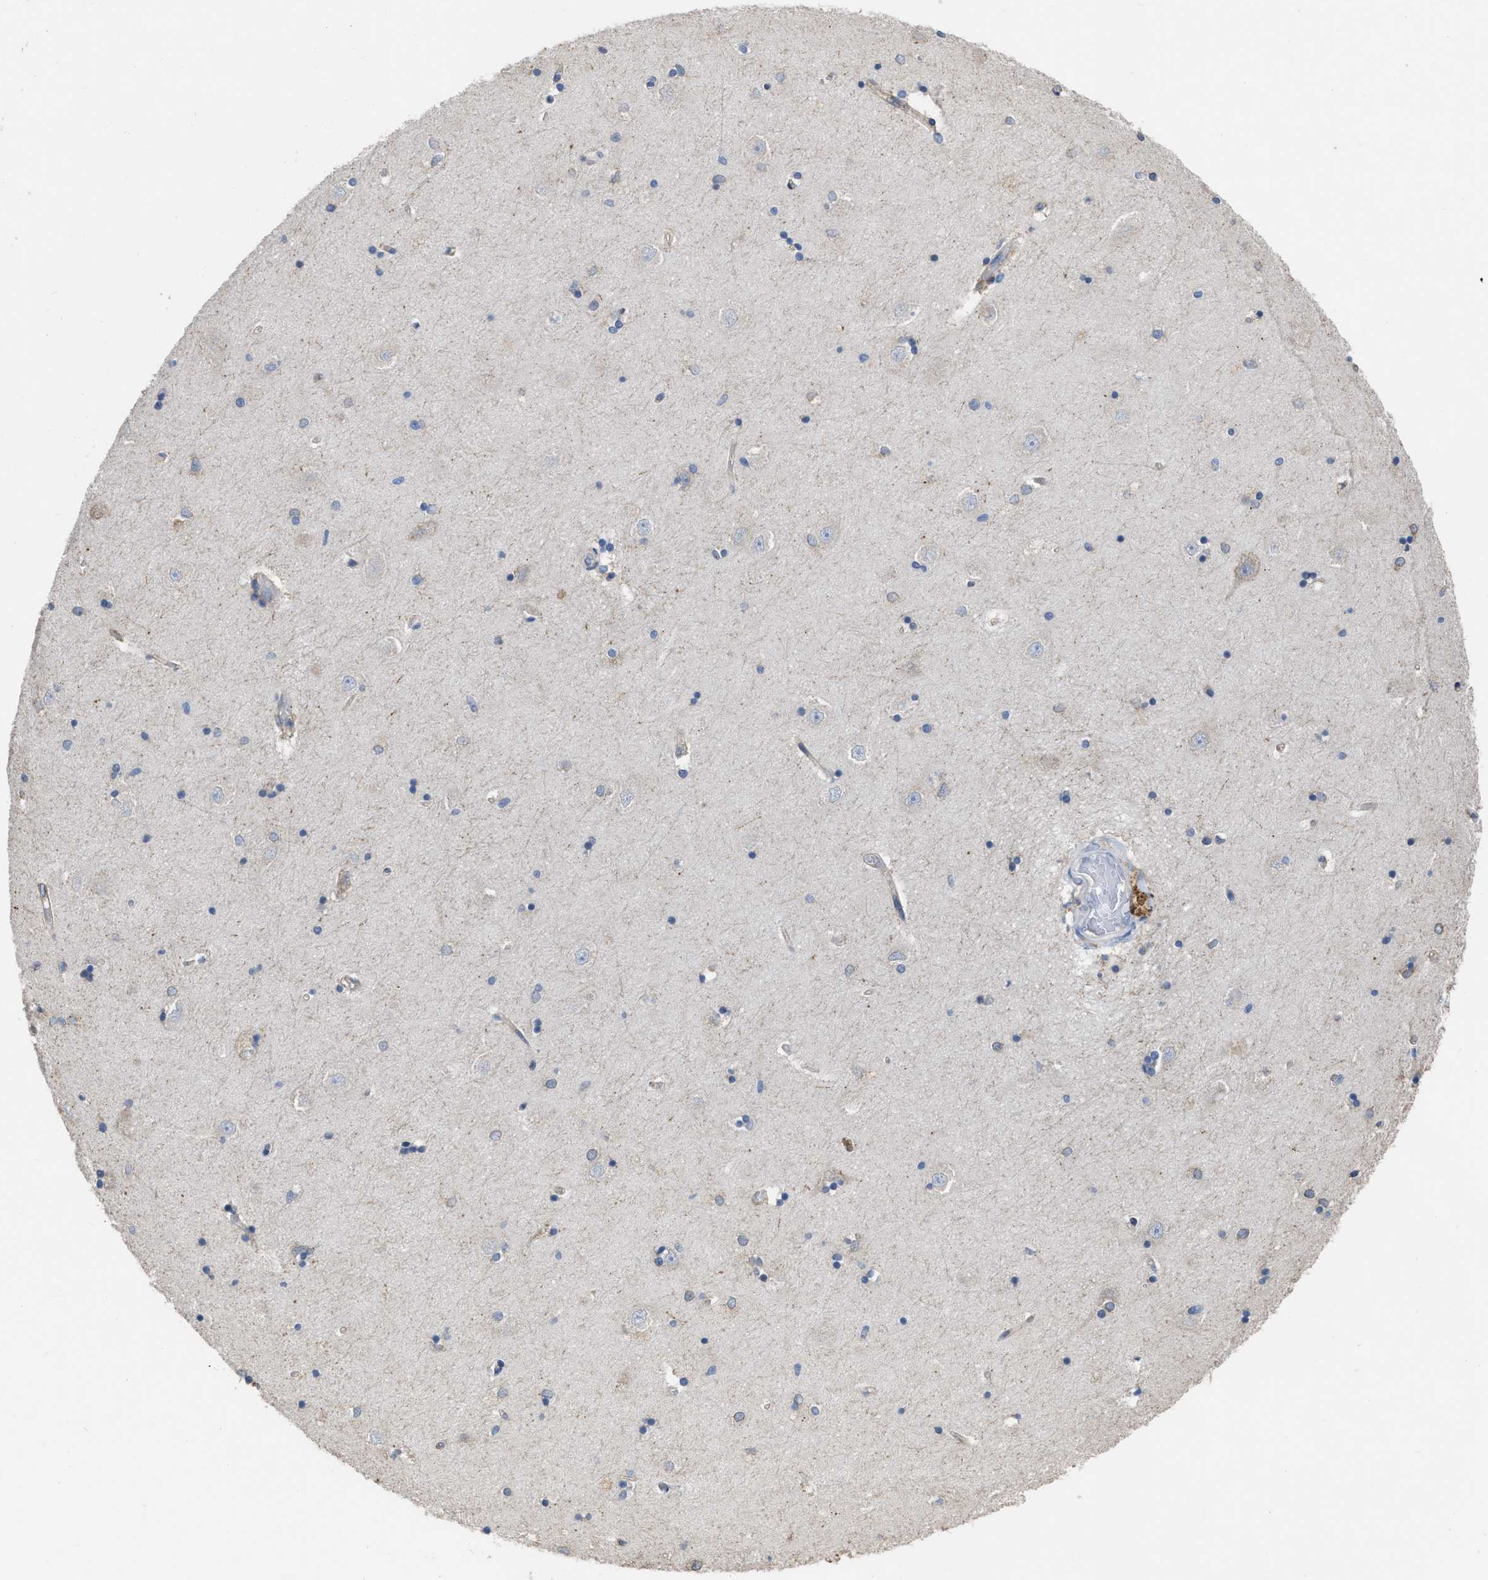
{"staining": {"intensity": "negative", "quantity": "none", "location": "none"}, "tissue": "hippocampus", "cell_type": "Glial cells", "image_type": "normal", "snomed": [{"axis": "morphology", "description": "Normal tissue, NOS"}, {"axis": "topography", "description": "Hippocampus"}], "caption": "Protein analysis of unremarkable hippocampus shows no significant expression in glial cells.", "gene": "AK2", "patient": {"sex": "male", "age": 45}}